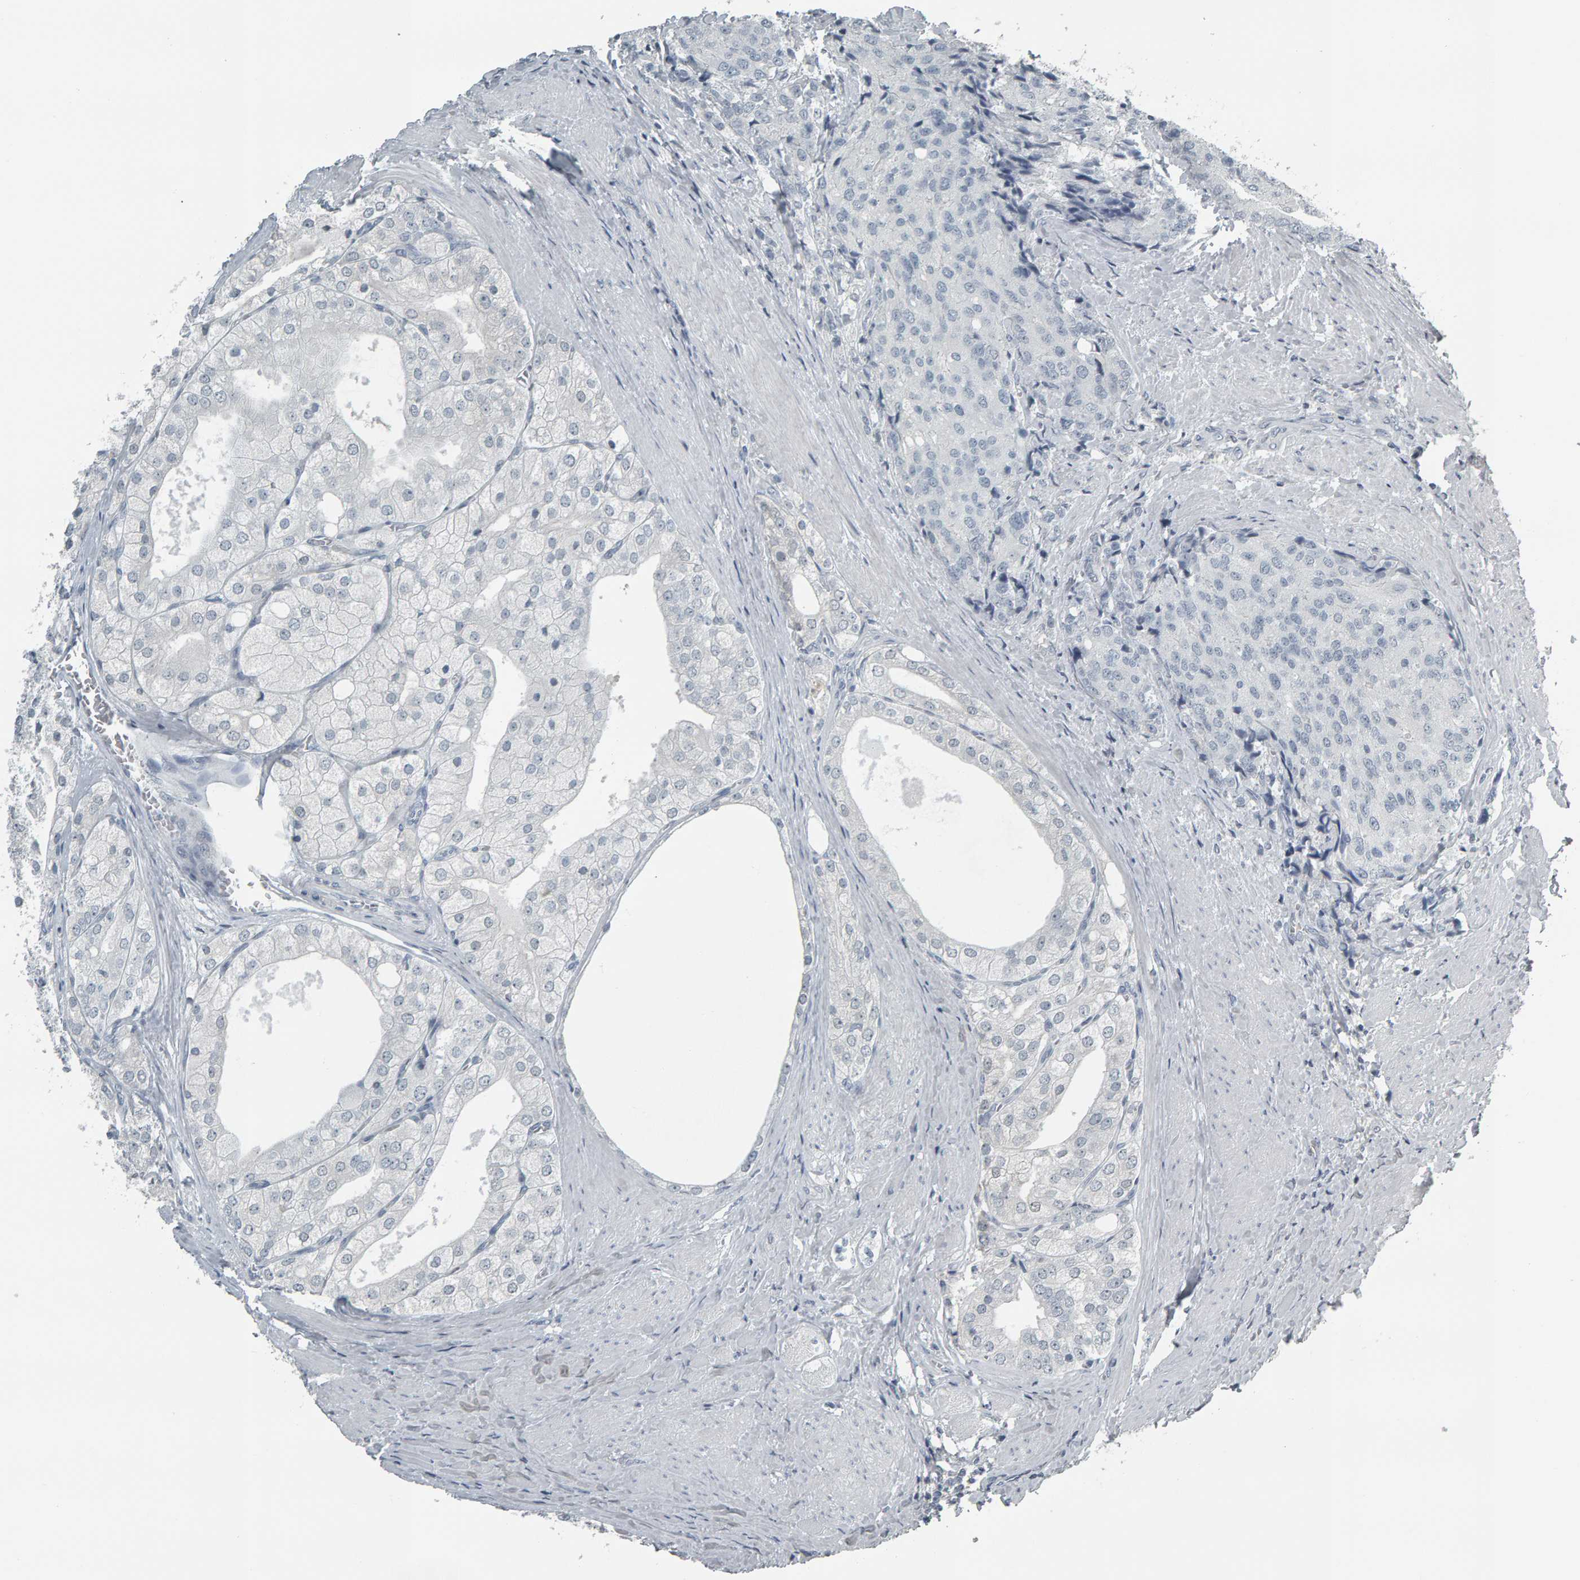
{"staining": {"intensity": "negative", "quantity": "none", "location": "none"}, "tissue": "prostate cancer", "cell_type": "Tumor cells", "image_type": "cancer", "snomed": [{"axis": "morphology", "description": "Adenocarcinoma, High grade"}, {"axis": "topography", "description": "Prostate"}], "caption": "DAB (3,3'-diaminobenzidine) immunohistochemical staining of prostate adenocarcinoma (high-grade) displays no significant positivity in tumor cells. (DAB (3,3'-diaminobenzidine) IHC with hematoxylin counter stain).", "gene": "PYY", "patient": {"sex": "male", "age": 50}}